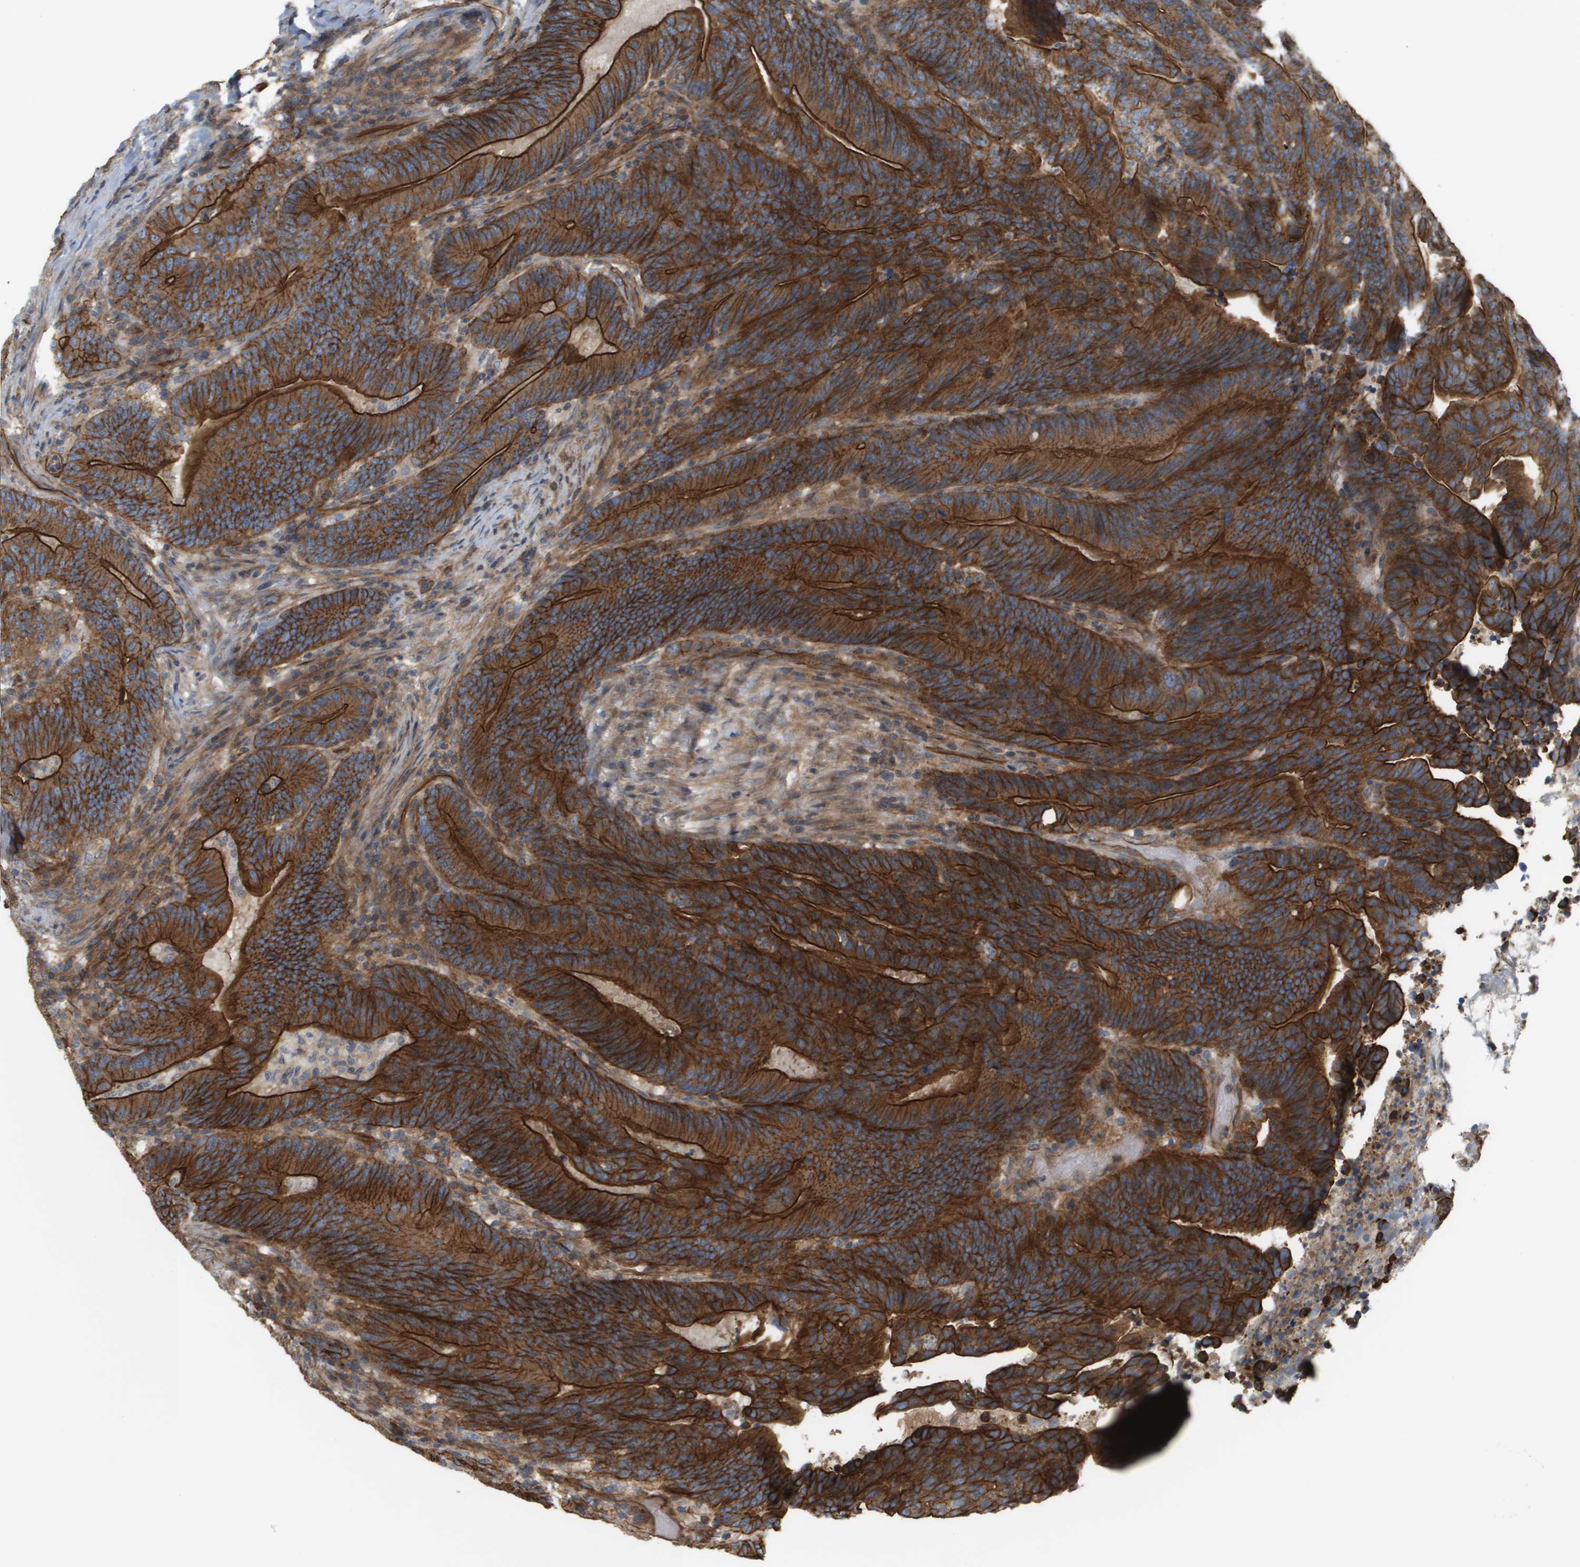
{"staining": {"intensity": "strong", "quantity": ">75%", "location": "cytoplasmic/membranous"}, "tissue": "colorectal cancer", "cell_type": "Tumor cells", "image_type": "cancer", "snomed": [{"axis": "morphology", "description": "Normal tissue, NOS"}, {"axis": "morphology", "description": "Adenocarcinoma, NOS"}, {"axis": "topography", "description": "Colon"}], "caption": "Human adenocarcinoma (colorectal) stained with a brown dye exhibits strong cytoplasmic/membranous positive expression in about >75% of tumor cells.", "gene": "SGMS2", "patient": {"sex": "female", "age": 66}}